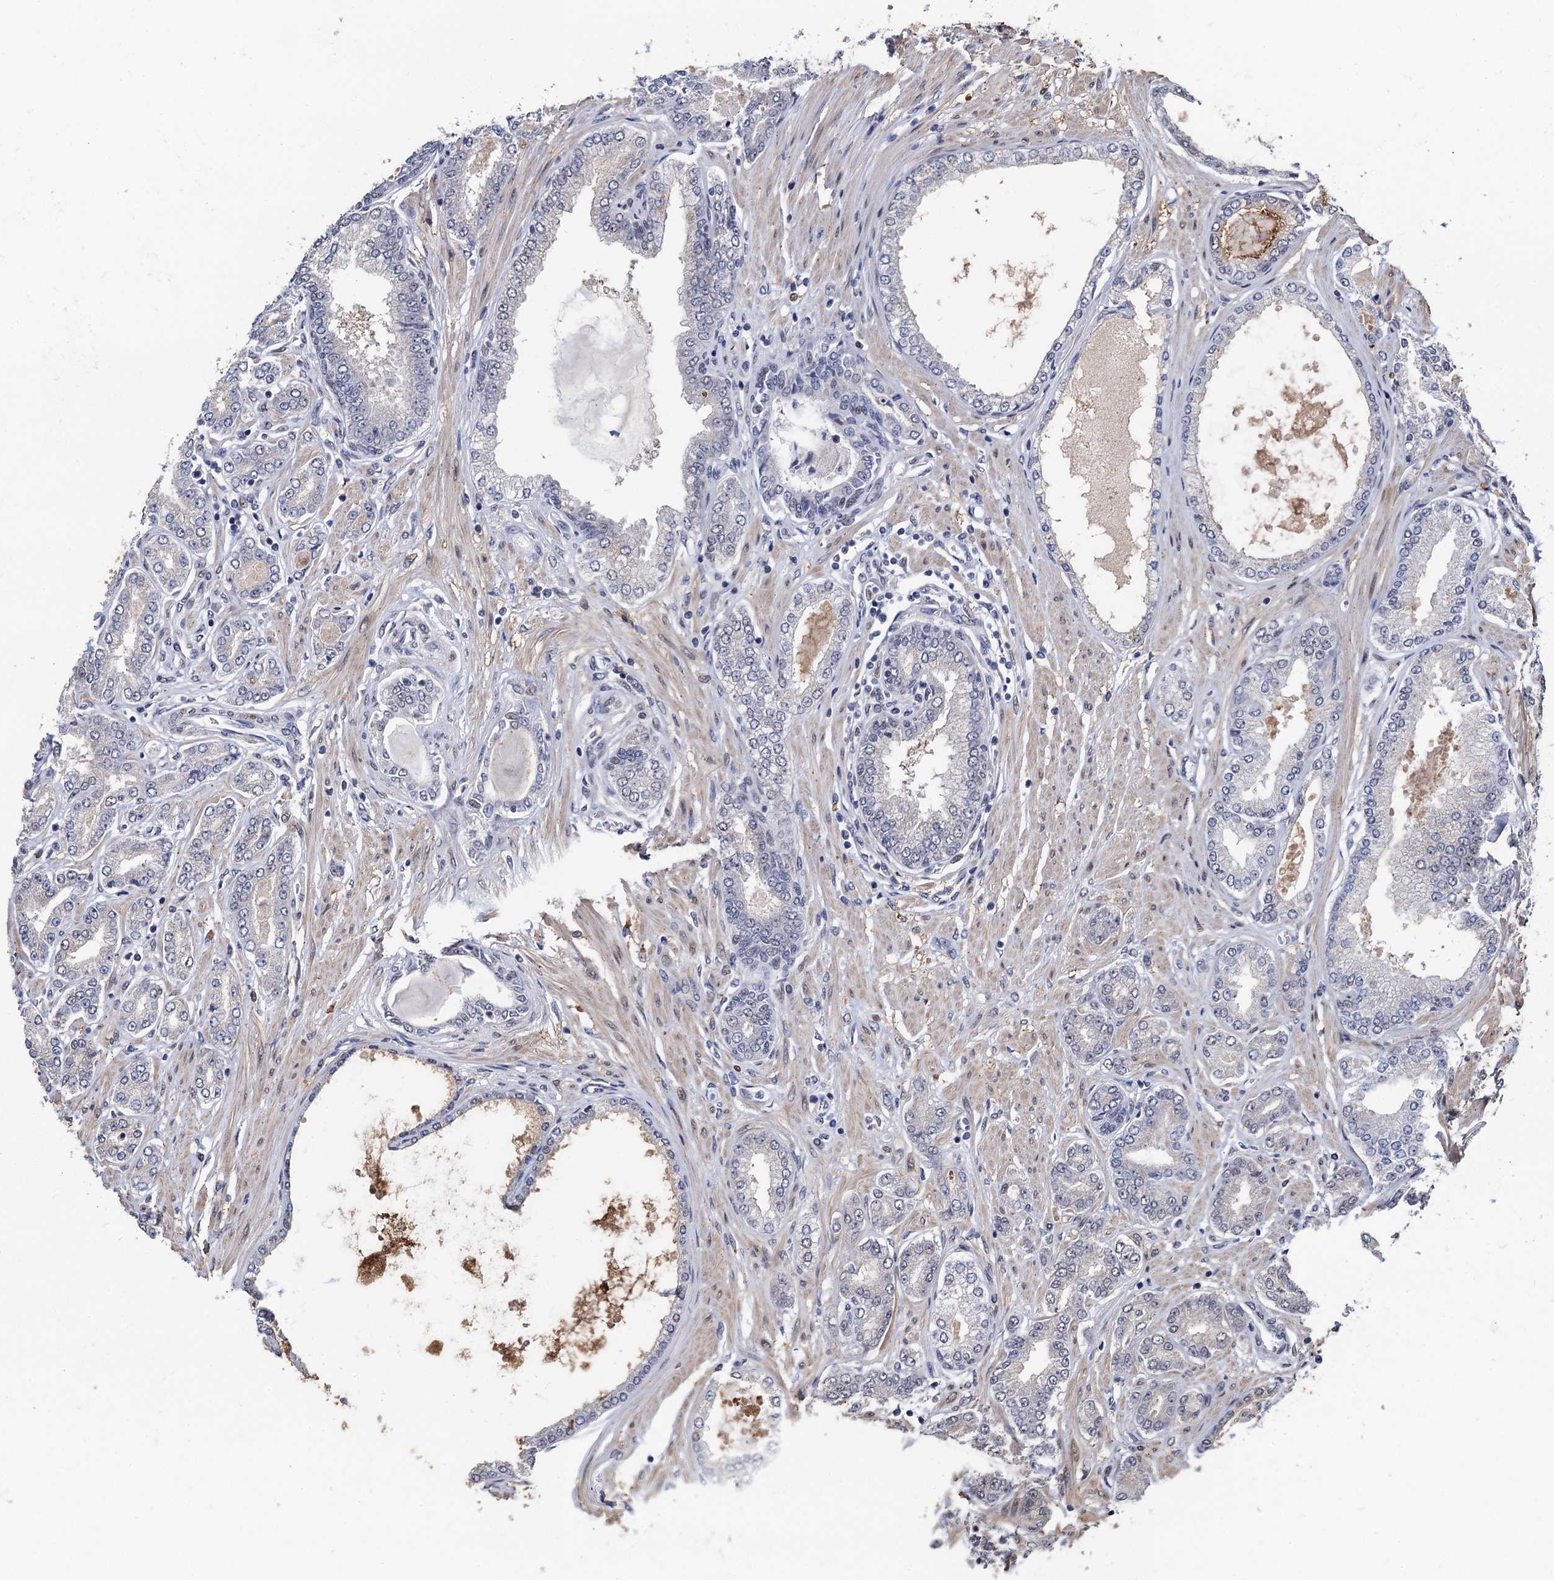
{"staining": {"intensity": "negative", "quantity": "none", "location": "none"}, "tissue": "prostate cancer", "cell_type": "Tumor cells", "image_type": "cancer", "snomed": [{"axis": "morphology", "description": "Adenocarcinoma, Low grade"}, {"axis": "topography", "description": "Prostate"}], "caption": "Tumor cells are negative for protein expression in human prostate cancer.", "gene": "FAM222A", "patient": {"sex": "male", "age": 63}}